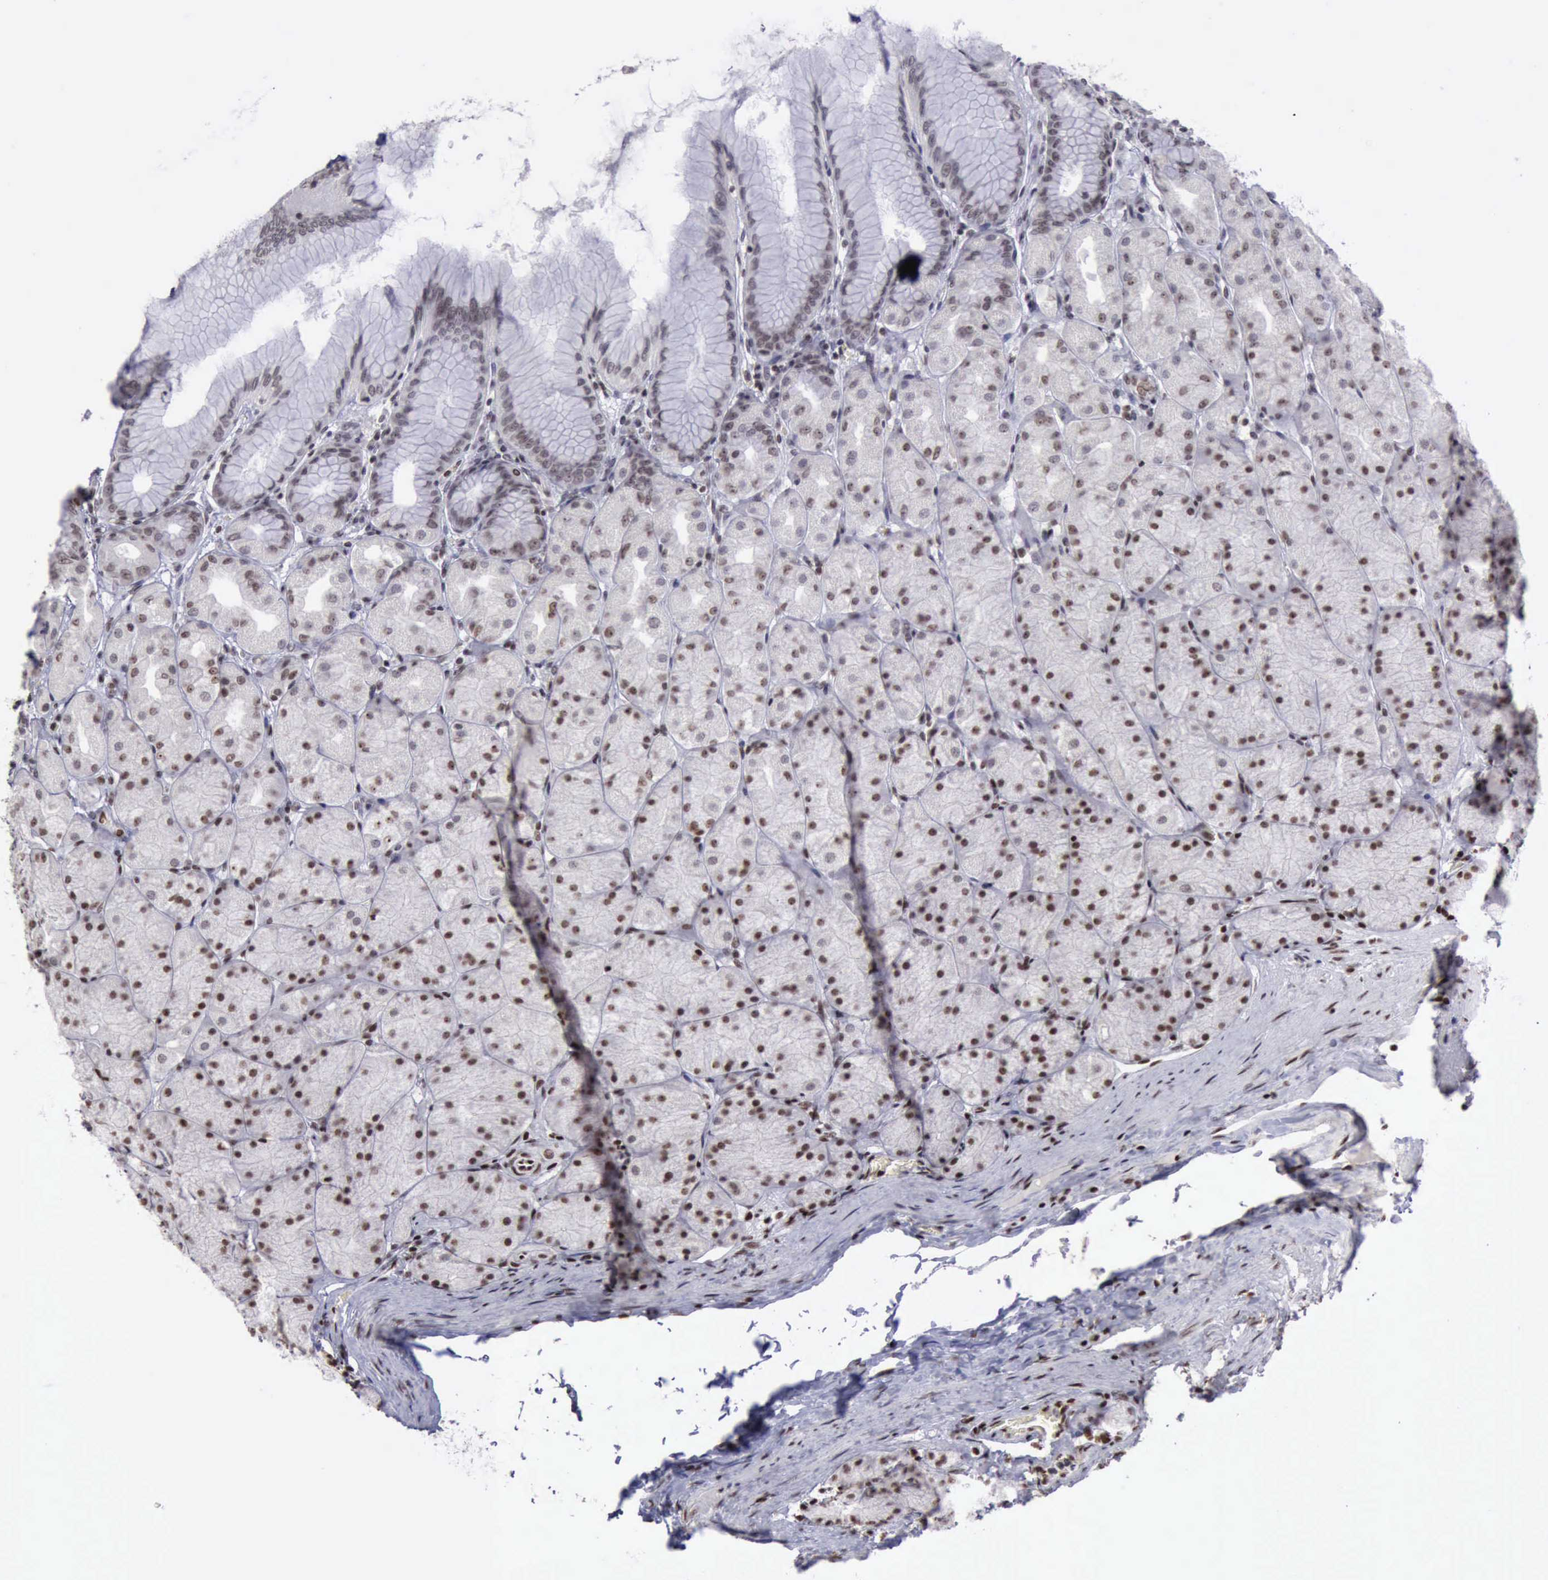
{"staining": {"intensity": "moderate", "quantity": "25%-75%", "location": "nuclear"}, "tissue": "stomach", "cell_type": "Glandular cells", "image_type": "normal", "snomed": [{"axis": "morphology", "description": "Normal tissue, NOS"}, {"axis": "topography", "description": "Stomach, upper"}], "caption": "Moderate nuclear protein staining is identified in approximately 25%-75% of glandular cells in stomach. The staining is performed using DAB (3,3'-diaminobenzidine) brown chromogen to label protein expression. The nuclei are counter-stained blue using hematoxylin.", "gene": "YY1", "patient": {"sex": "female", "age": 56}}